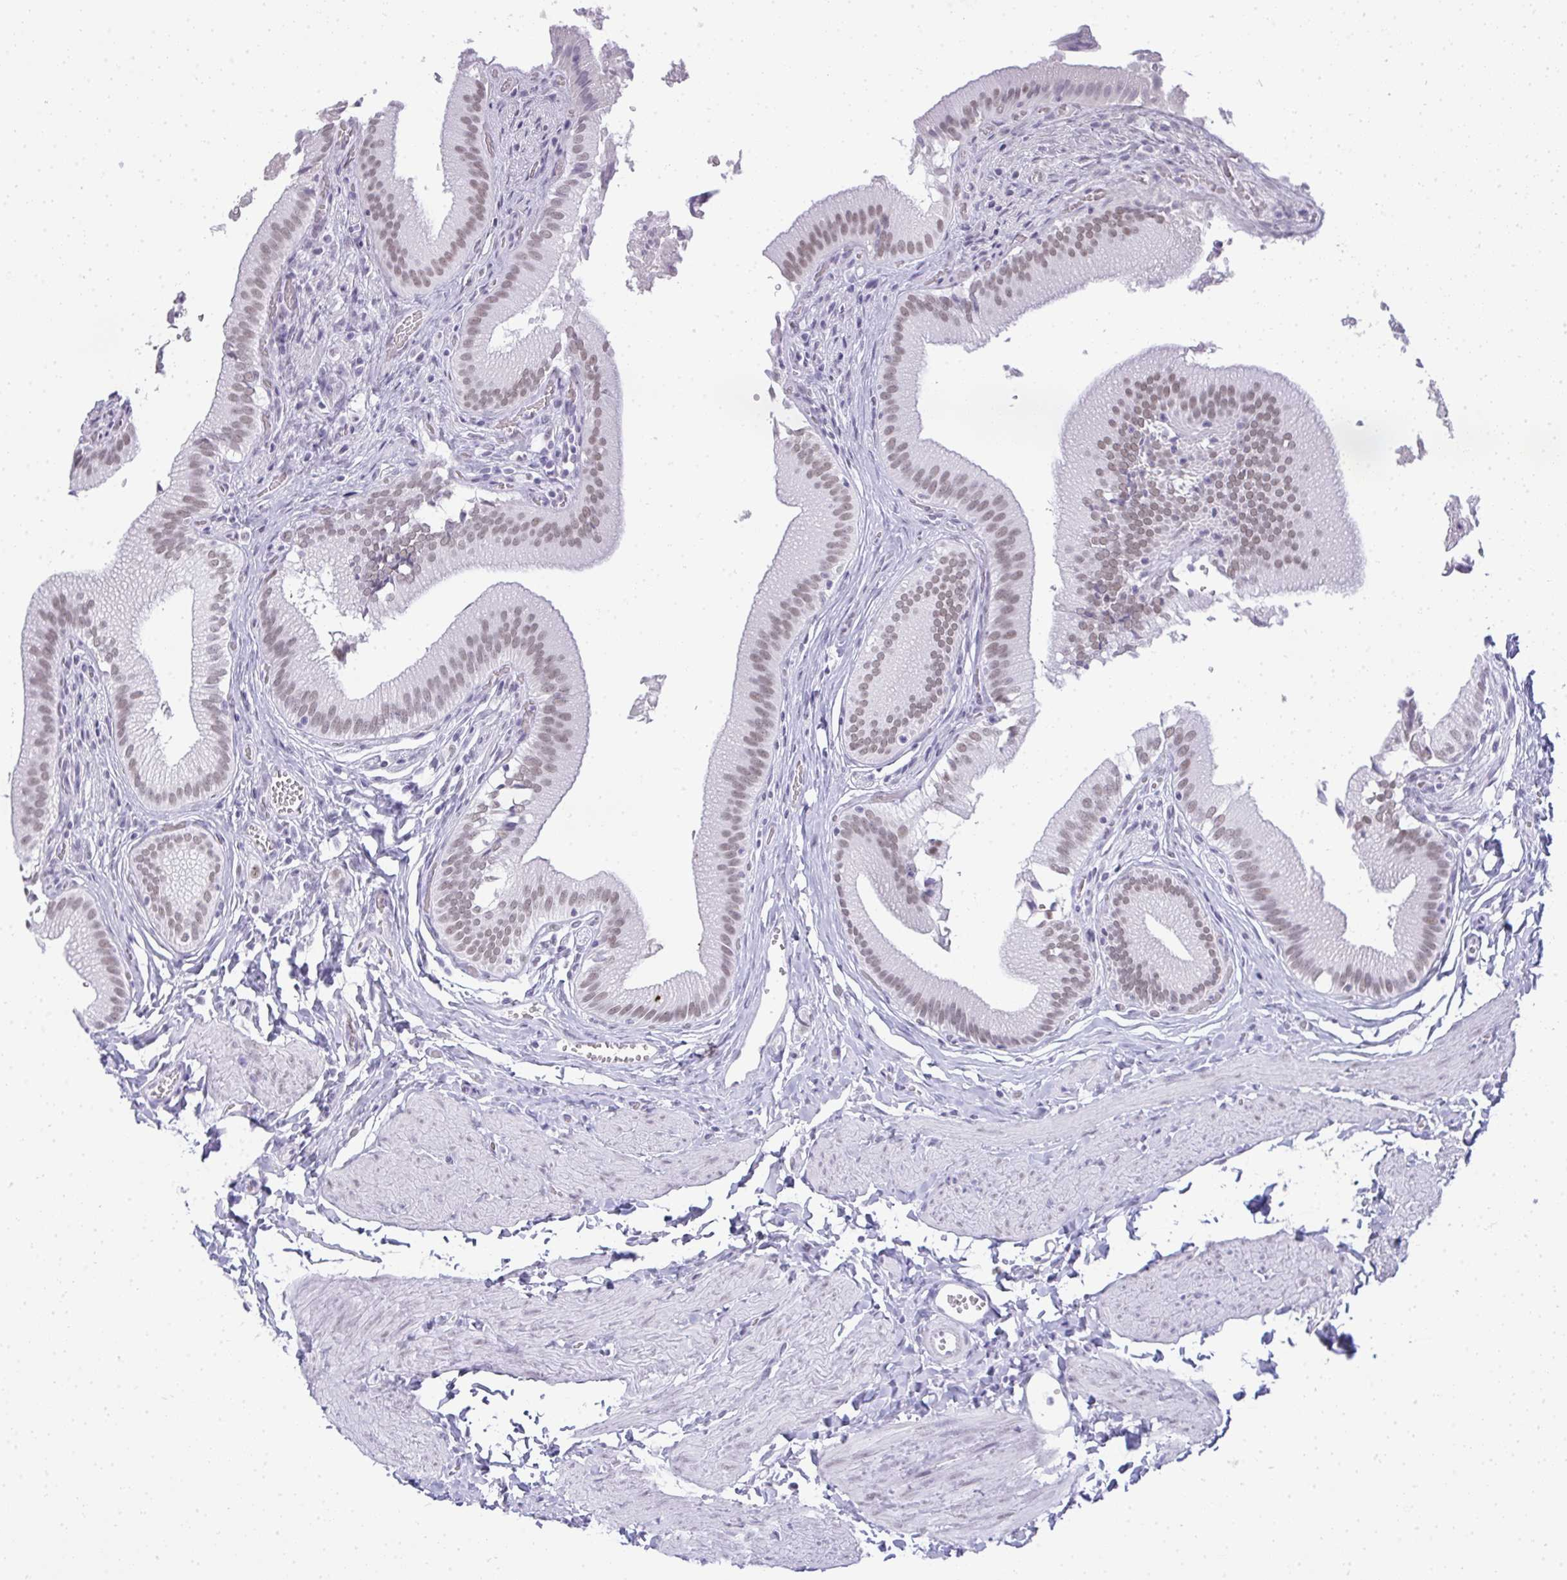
{"staining": {"intensity": "moderate", "quantity": "25%-75%", "location": "nuclear"}, "tissue": "gallbladder", "cell_type": "Glandular cells", "image_type": "normal", "snomed": [{"axis": "morphology", "description": "Normal tissue, NOS"}, {"axis": "topography", "description": "Gallbladder"}, {"axis": "topography", "description": "Peripheral nerve tissue"}], "caption": "Immunohistochemical staining of normal gallbladder shows 25%-75% levels of moderate nuclear protein expression in about 25%-75% of glandular cells.", "gene": "PLA2G1B", "patient": {"sex": "male", "age": 17}}